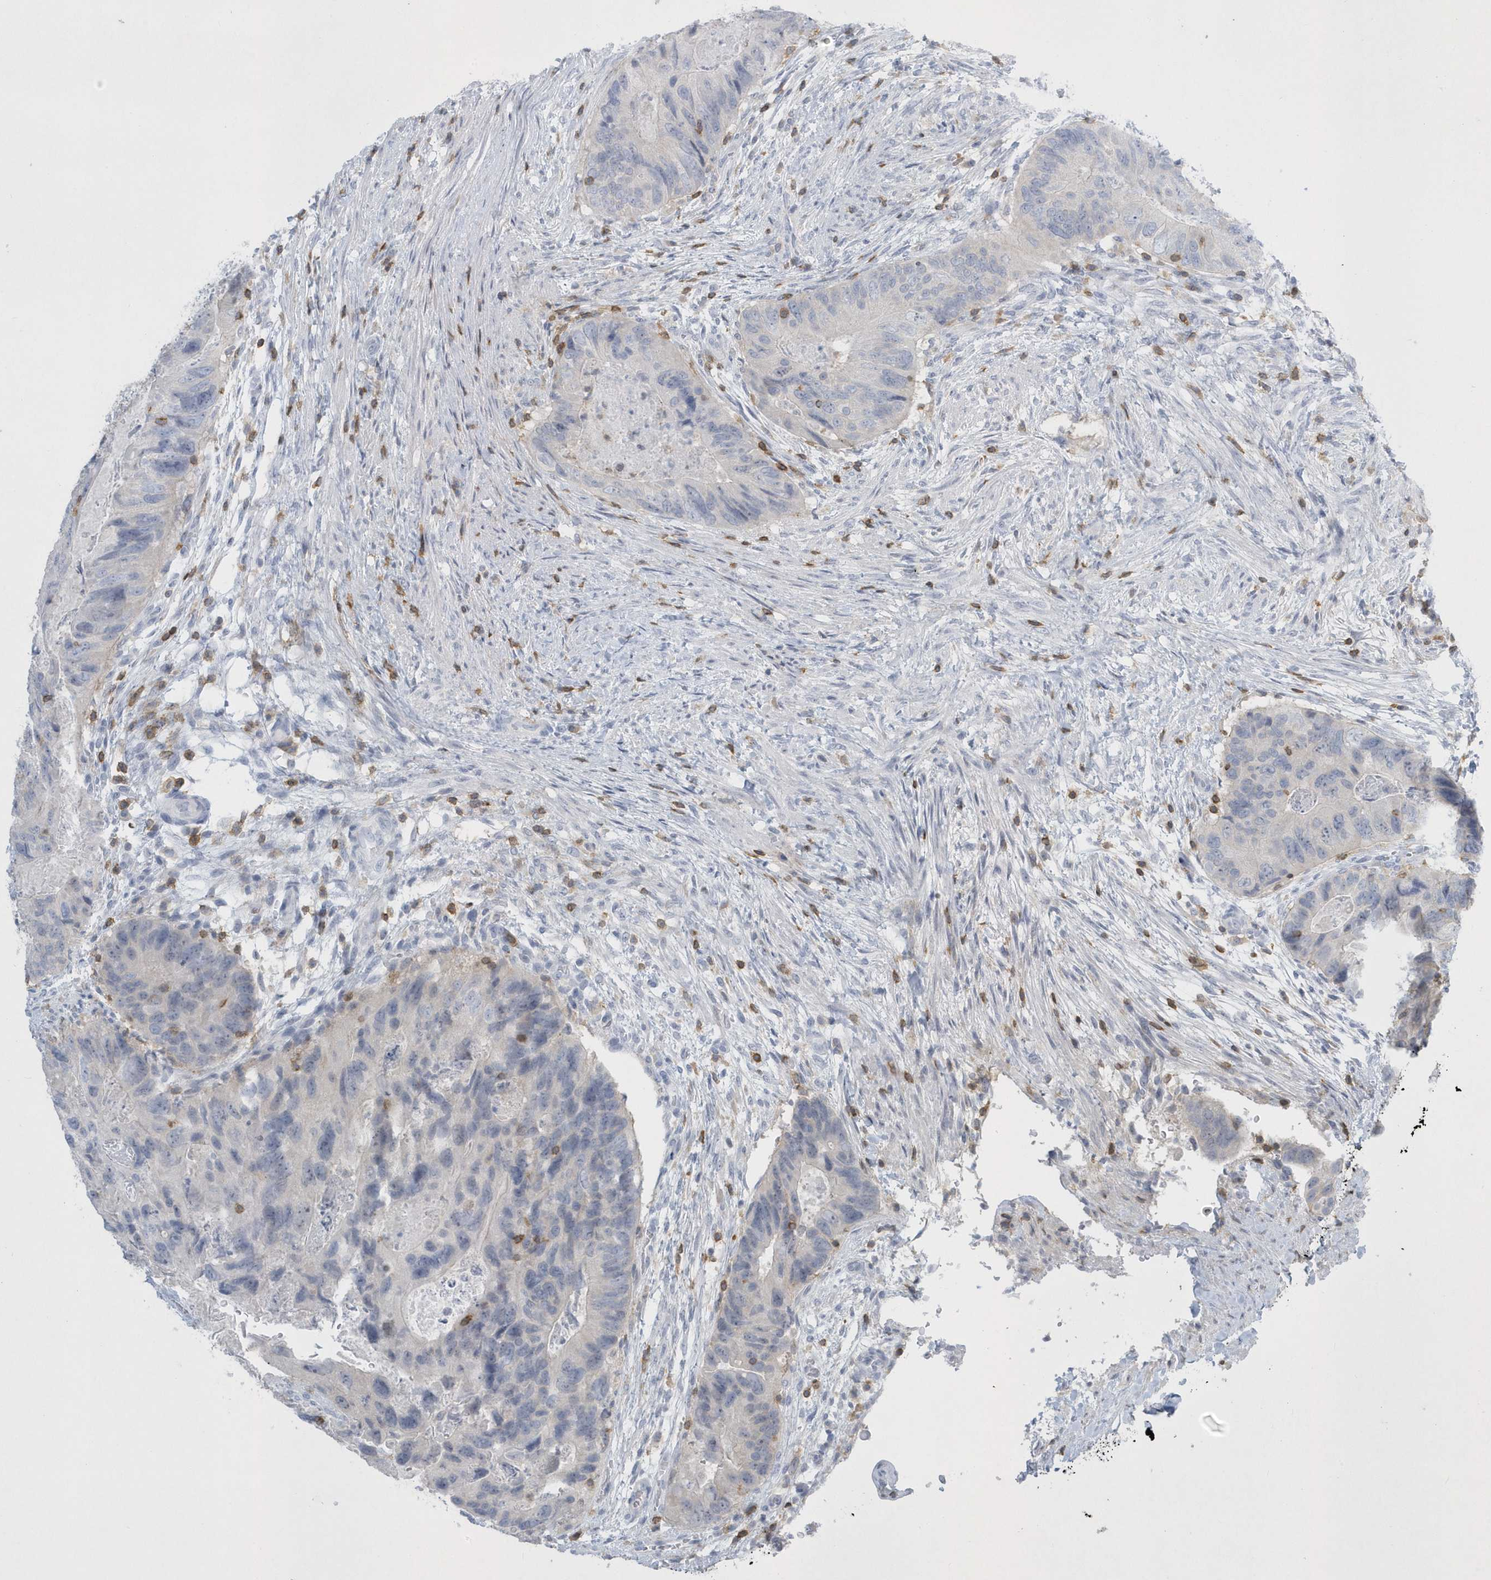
{"staining": {"intensity": "negative", "quantity": "none", "location": "none"}, "tissue": "colorectal cancer", "cell_type": "Tumor cells", "image_type": "cancer", "snomed": [{"axis": "morphology", "description": "Adenocarcinoma, NOS"}, {"axis": "topography", "description": "Rectum"}], "caption": "A high-resolution photomicrograph shows IHC staining of adenocarcinoma (colorectal), which reveals no significant positivity in tumor cells.", "gene": "PSD4", "patient": {"sex": "male", "age": 63}}